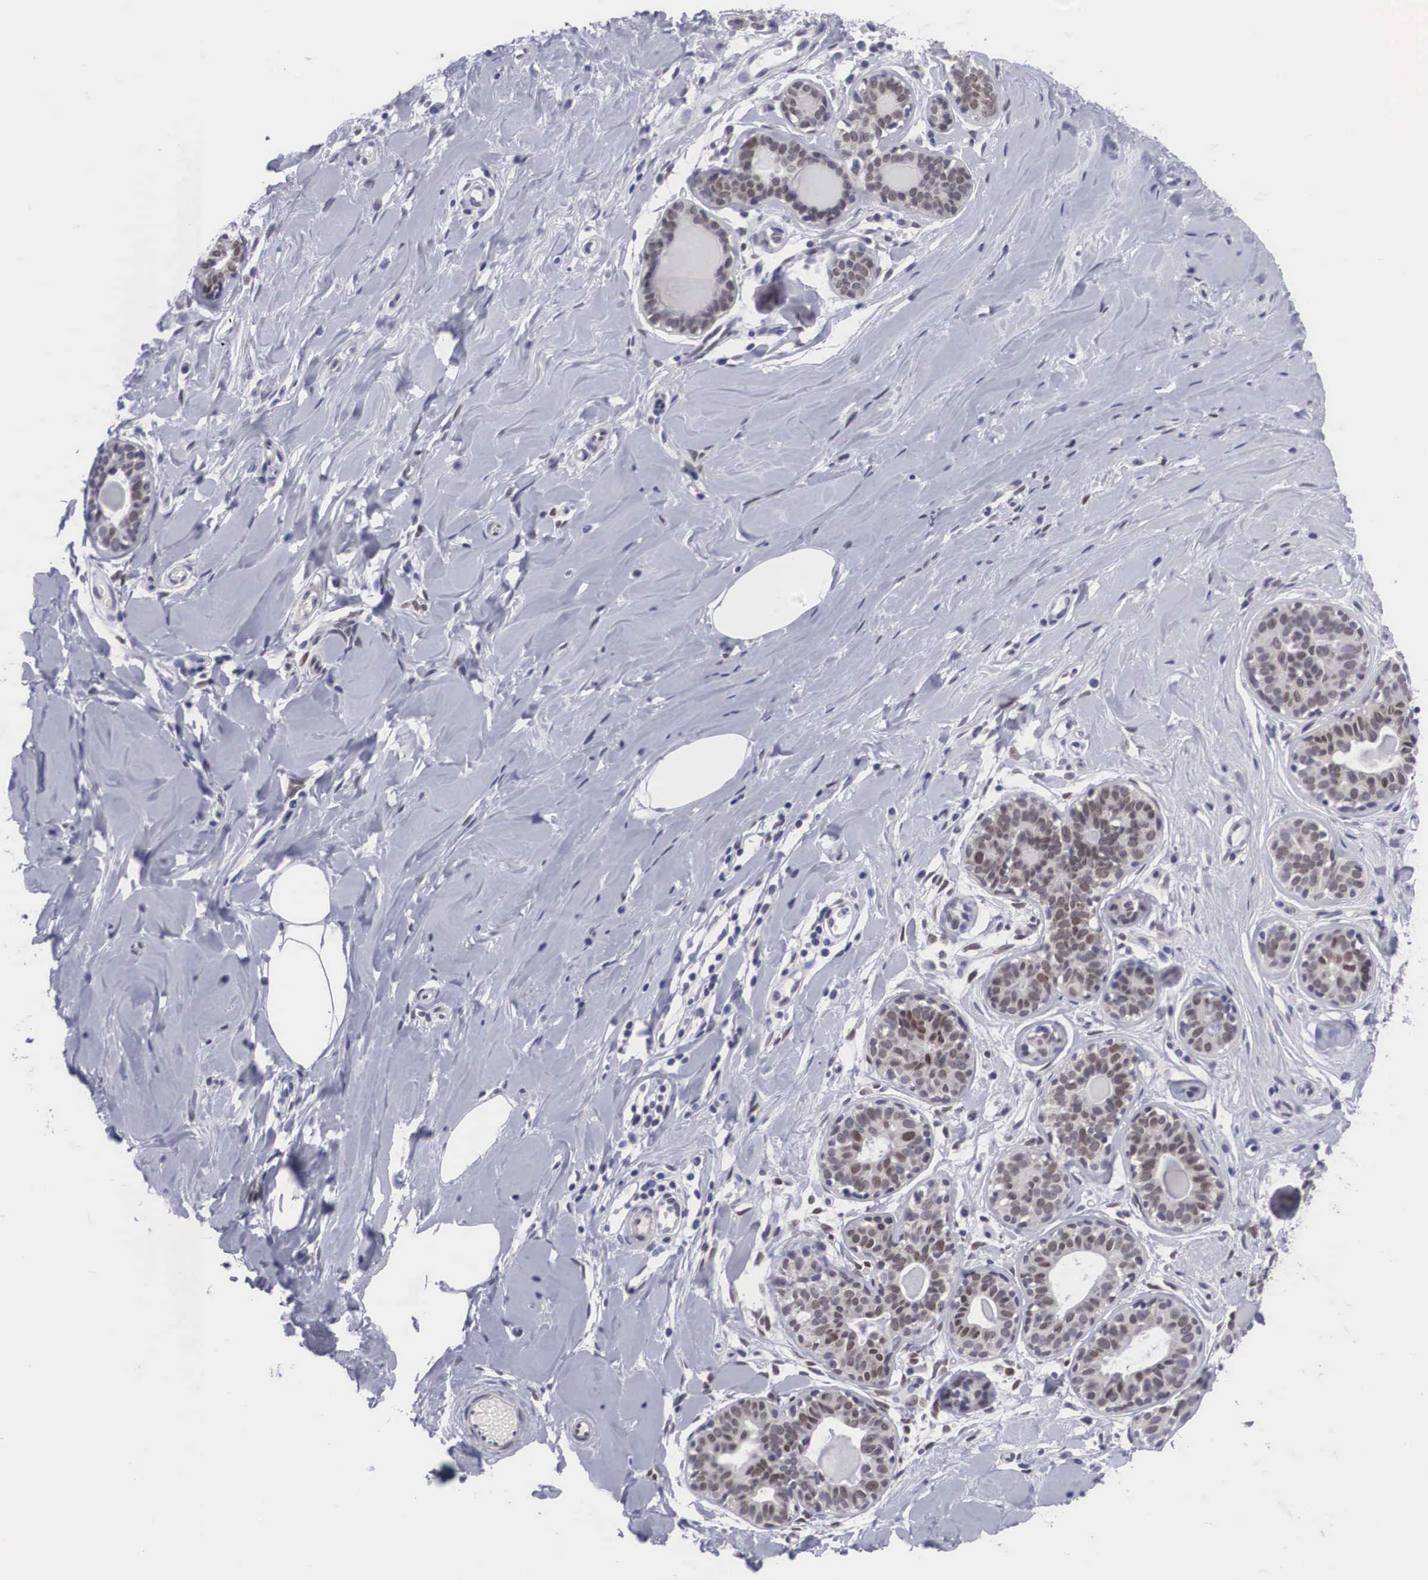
{"staining": {"intensity": "negative", "quantity": "none", "location": "none"}, "tissue": "breast", "cell_type": "Adipocytes", "image_type": "normal", "snomed": [{"axis": "morphology", "description": "Normal tissue, NOS"}, {"axis": "topography", "description": "Breast"}], "caption": "This is a histopathology image of immunohistochemistry staining of normal breast, which shows no expression in adipocytes.", "gene": "SOX11", "patient": {"sex": "female", "age": 44}}